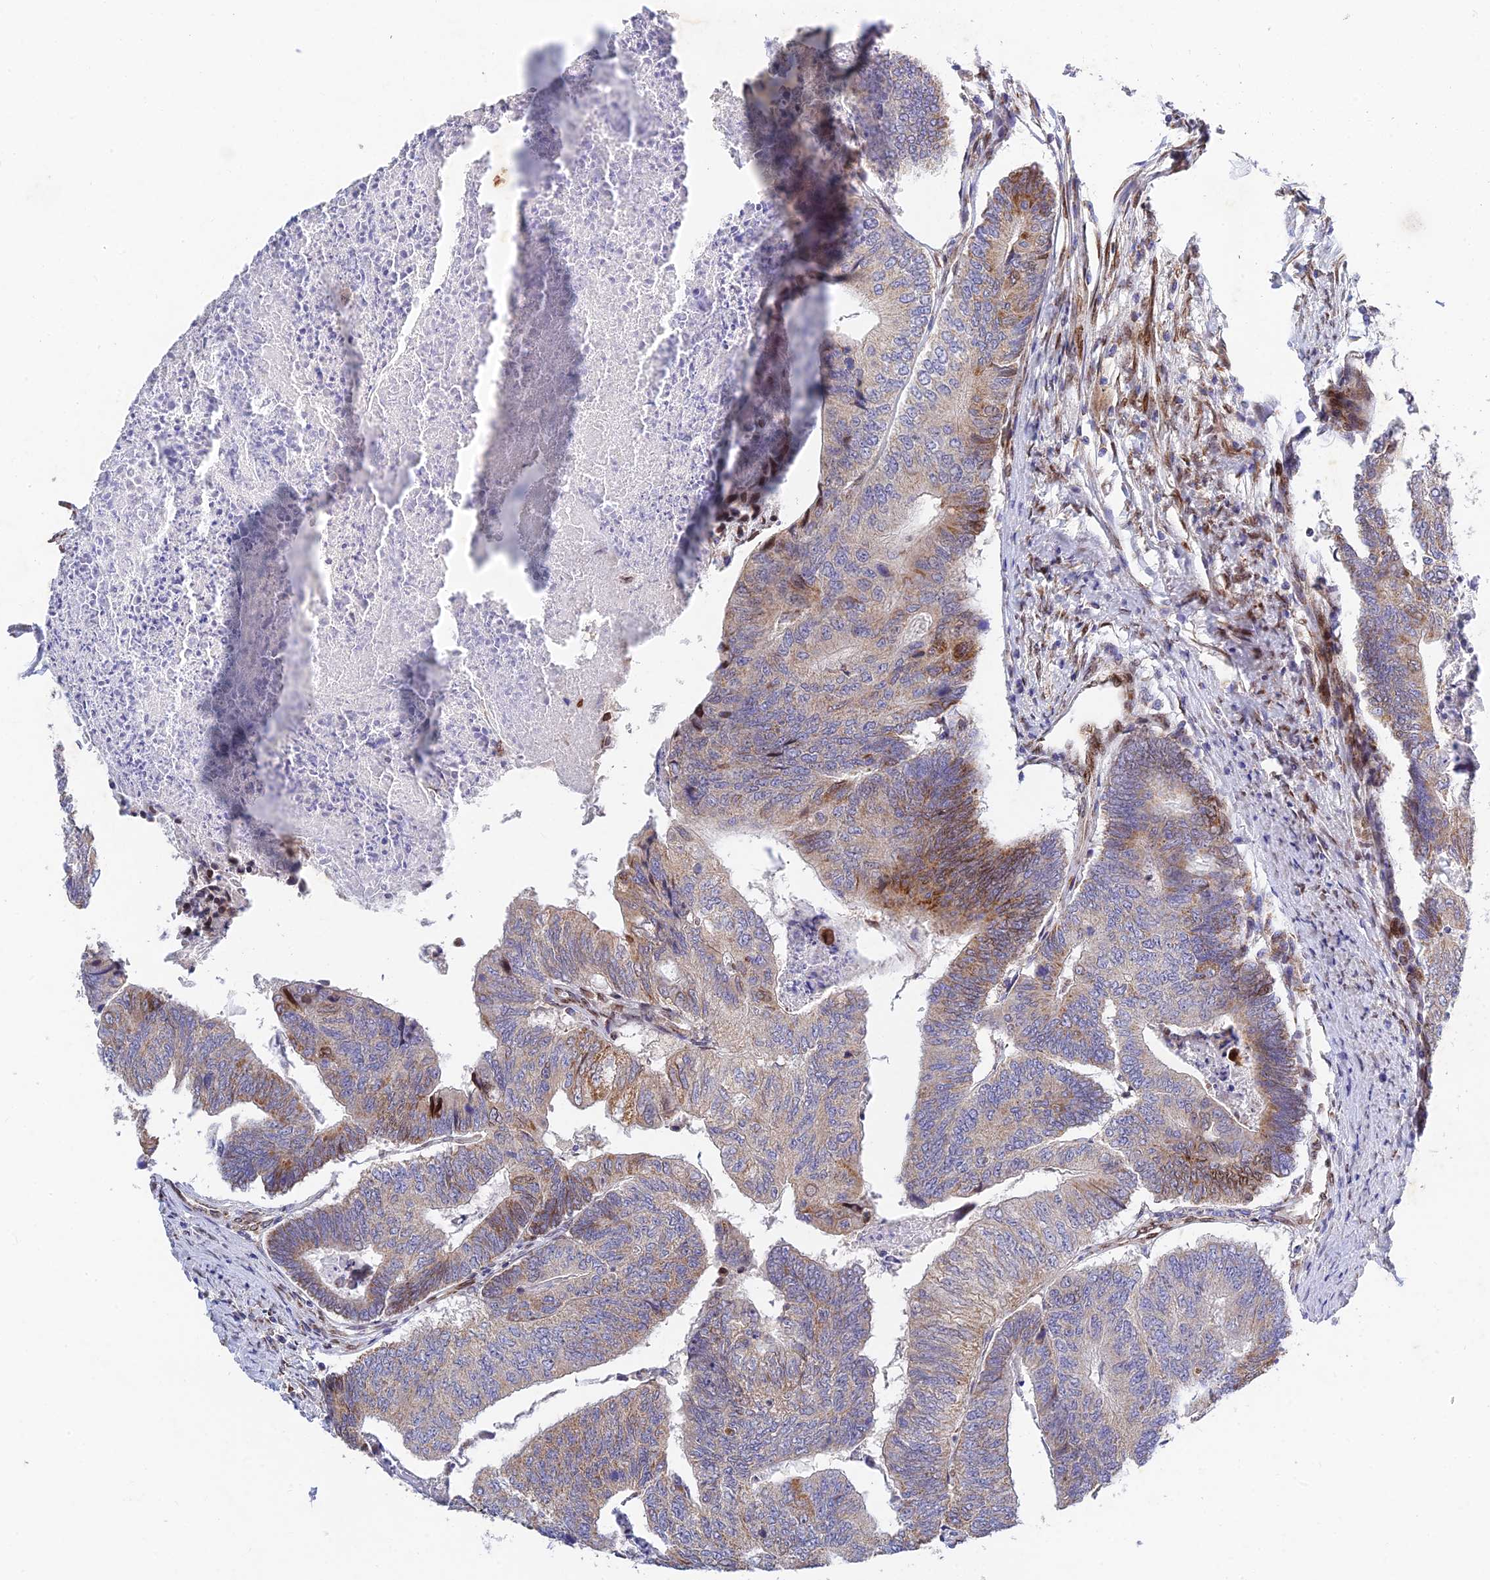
{"staining": {"intensity": "moderate", "quantity": "<25%", "location": "cytoplasmic/membranous"}, "tissue": "colorectal cancer", "cell_type": "Tumor cells", "image_type": "cancer", "snomed": [{"axis": "morphology", "description": "Adenocarcinoma, NOS"}, {"axis": "topography", "description": "Colon"}], "caption": "Adenocarcinoma (colorectal) stained for a protein (brown) reveals moderate cytoplasmic/membranous positive staining in about <25% of tumor cells.", "gene": "MGAT2", "patient": {"sex": "female", "age": 67}}